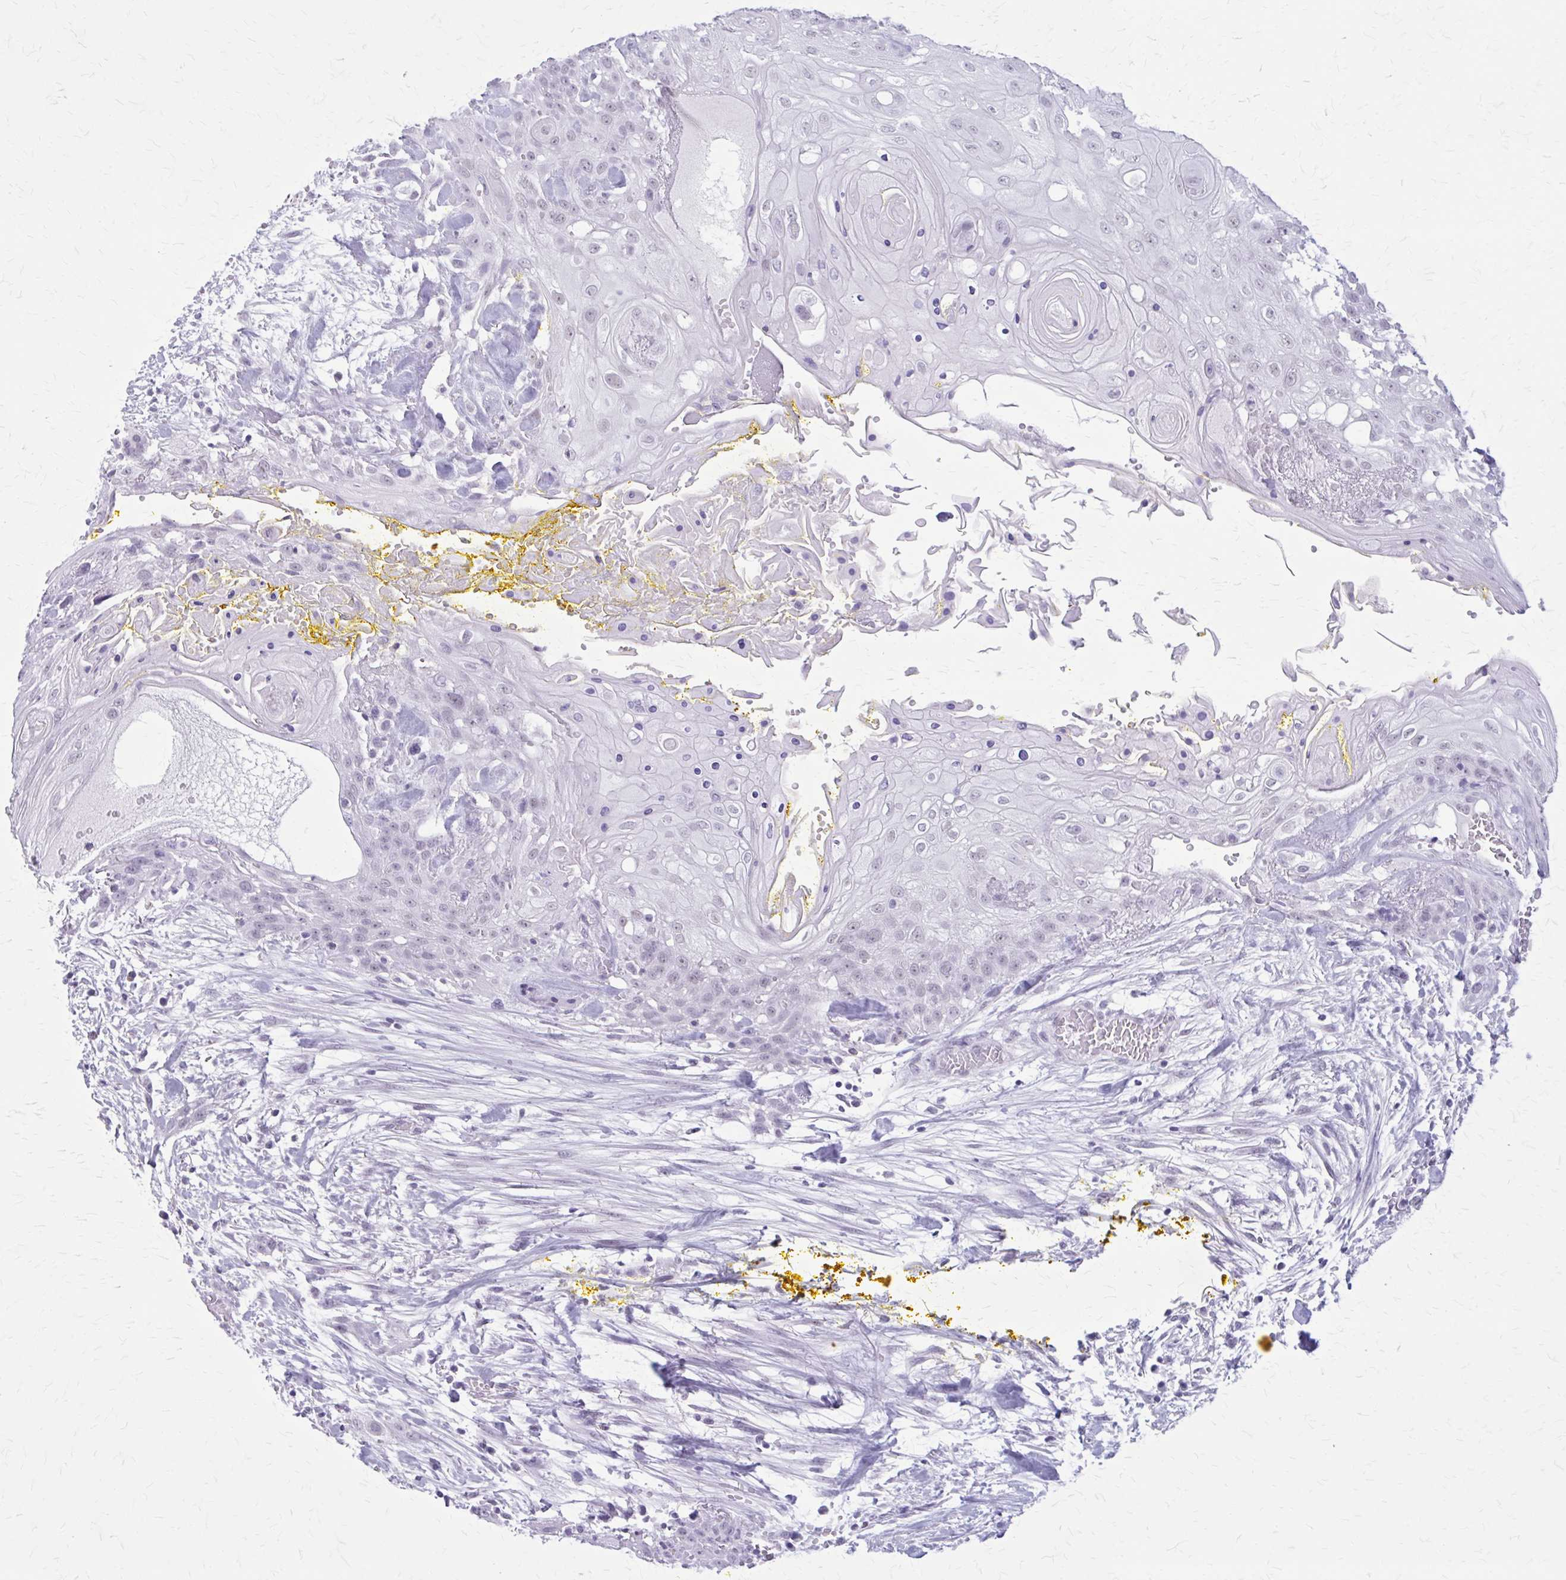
{"staining": {"intensity": "negative", "quantity": "none", "location": "none"}, "tissue": "head and neck cancer", "cell_type": "Tumor cells", "image_type": "cancer", "snomed": [{"axis": "morphology", "description": "Squamous cell carcinoma, NOS"}, {"axis": "topography", "description": "Head-Neck"}], "caption": "Immunohistochemical staining of human head and neck cancer reveals no significant positivity in tumor cells. (Brightfield microscopy of DAB IHC at high magnification).", "gene": "GAD1", "patient": {"sex": "female", "age": 43}}